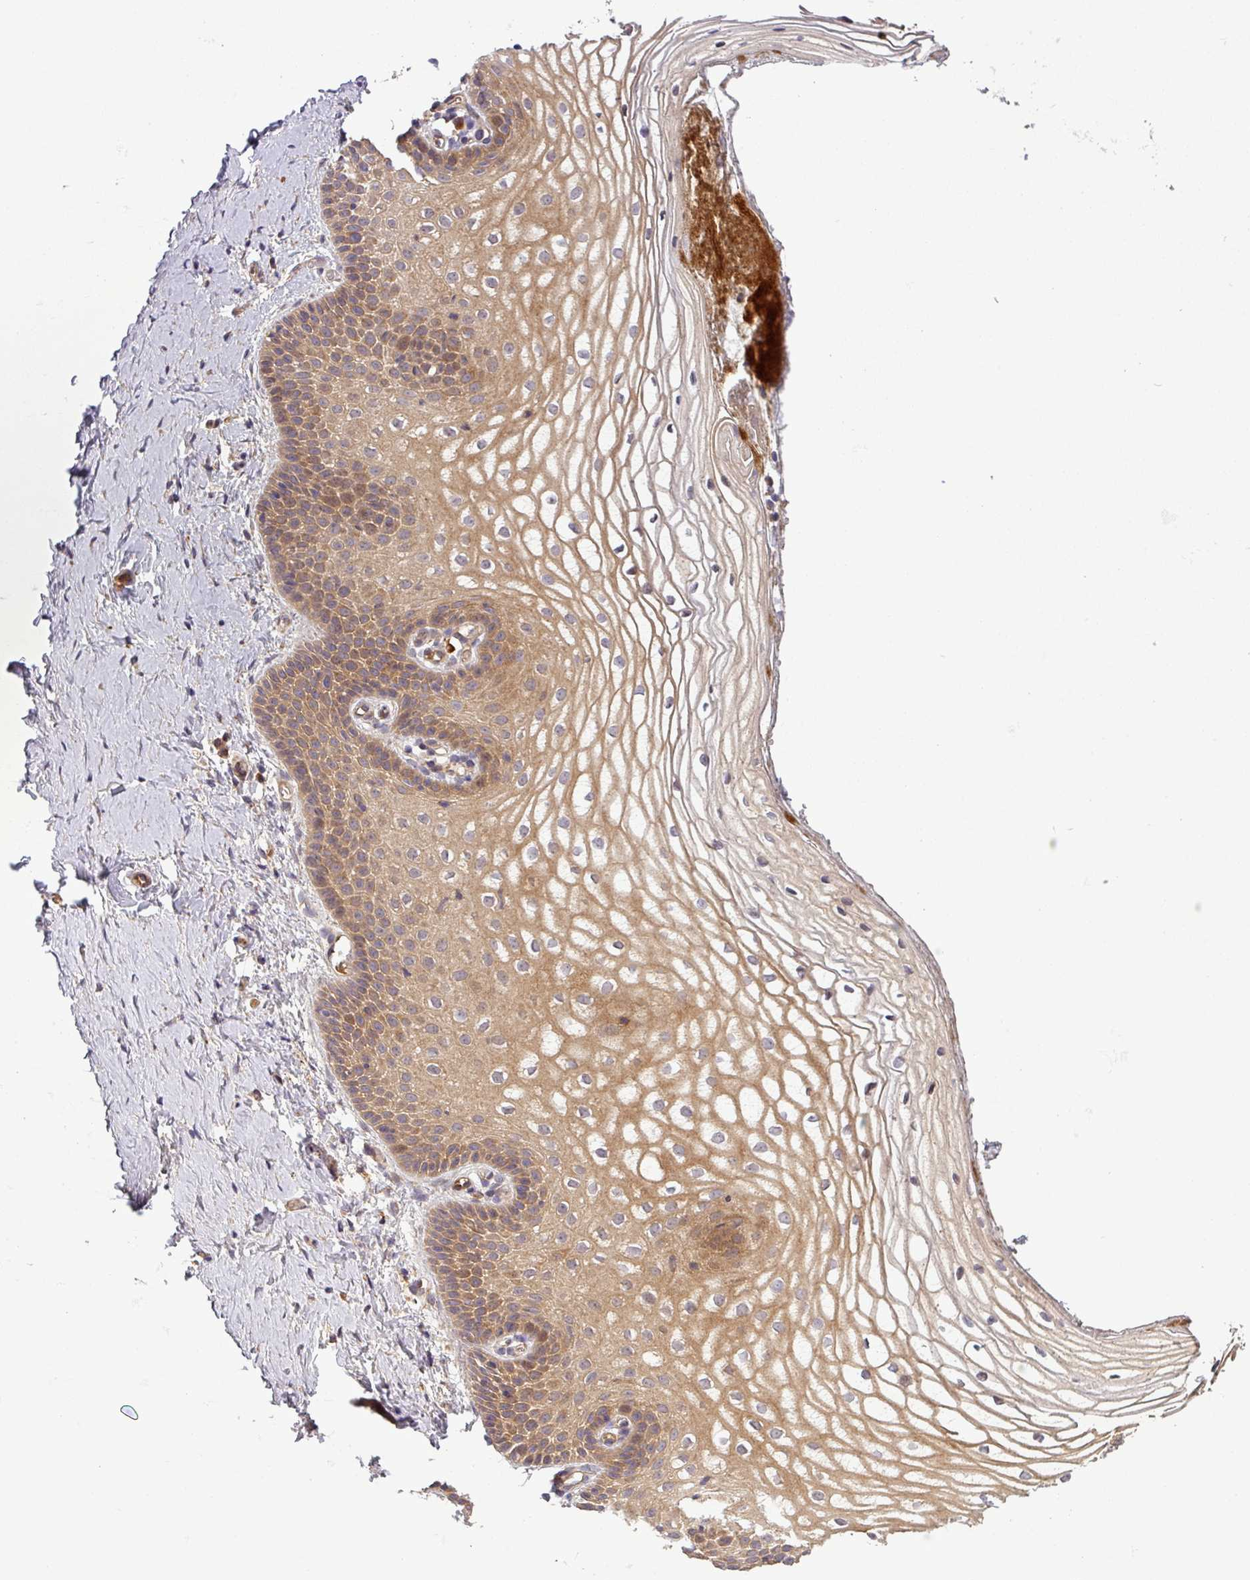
{"staining": {"intensity": "moderate", "quantity": ">75%", "location": "cytoplasmic/membranous"}, "tissue": "vagina", "cell_type": "Squamous epithelial cells", "image_type": "normal", "snomed": [{"axis": "morphology", "description": "Normal tissue, NOS"}, {"axis": "topography", "description": "Vagina"}], "caption": "Approximately >75% of squamous epithelial cells in benign vagina exhibit moderate cytoplasmic/membranous protein positivity as visualized by brown immunohistochemical staining.", "gene": "ART1", "patient": {"sex": "female", "age": 56}}